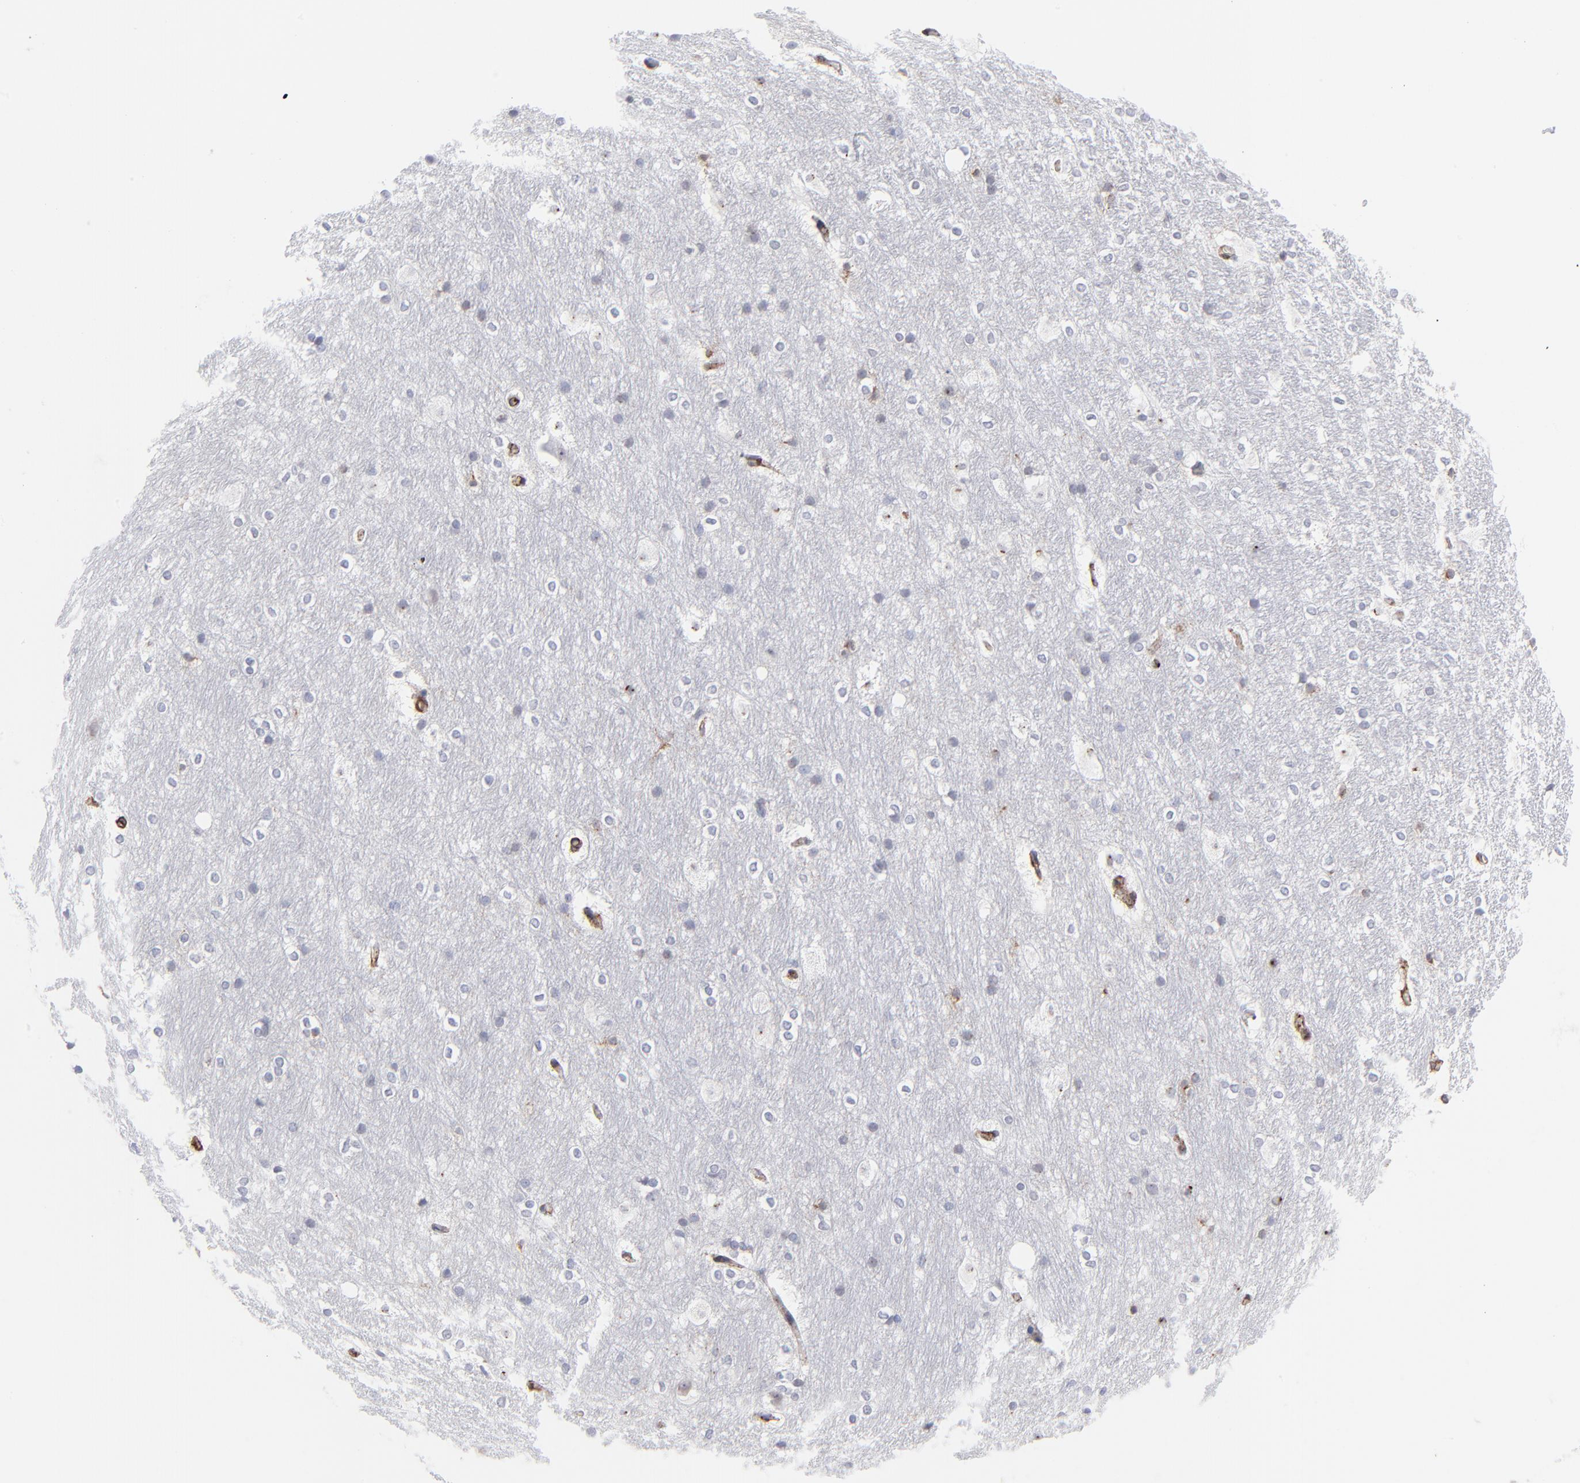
{"staining": {"intensity": "negative", "quantity": "none", "location": "none"}, "tissue": "hippocampus", "cell_type": "Glial cells", "image_type": "normal", "snomed": [{"axis": "morphology", "description": "Normal tissue, NOS"}, {"axis": "topography", "description": "Hippocampus"}], "caption": "A histopathology image of human hippocampus is negative for staining in glial cells. (DAB (3,3'-diaminobenzidine) IHC, high magnification).", "gene": "PDGFRB", "patient": {"sex": "female", "age": 19}}